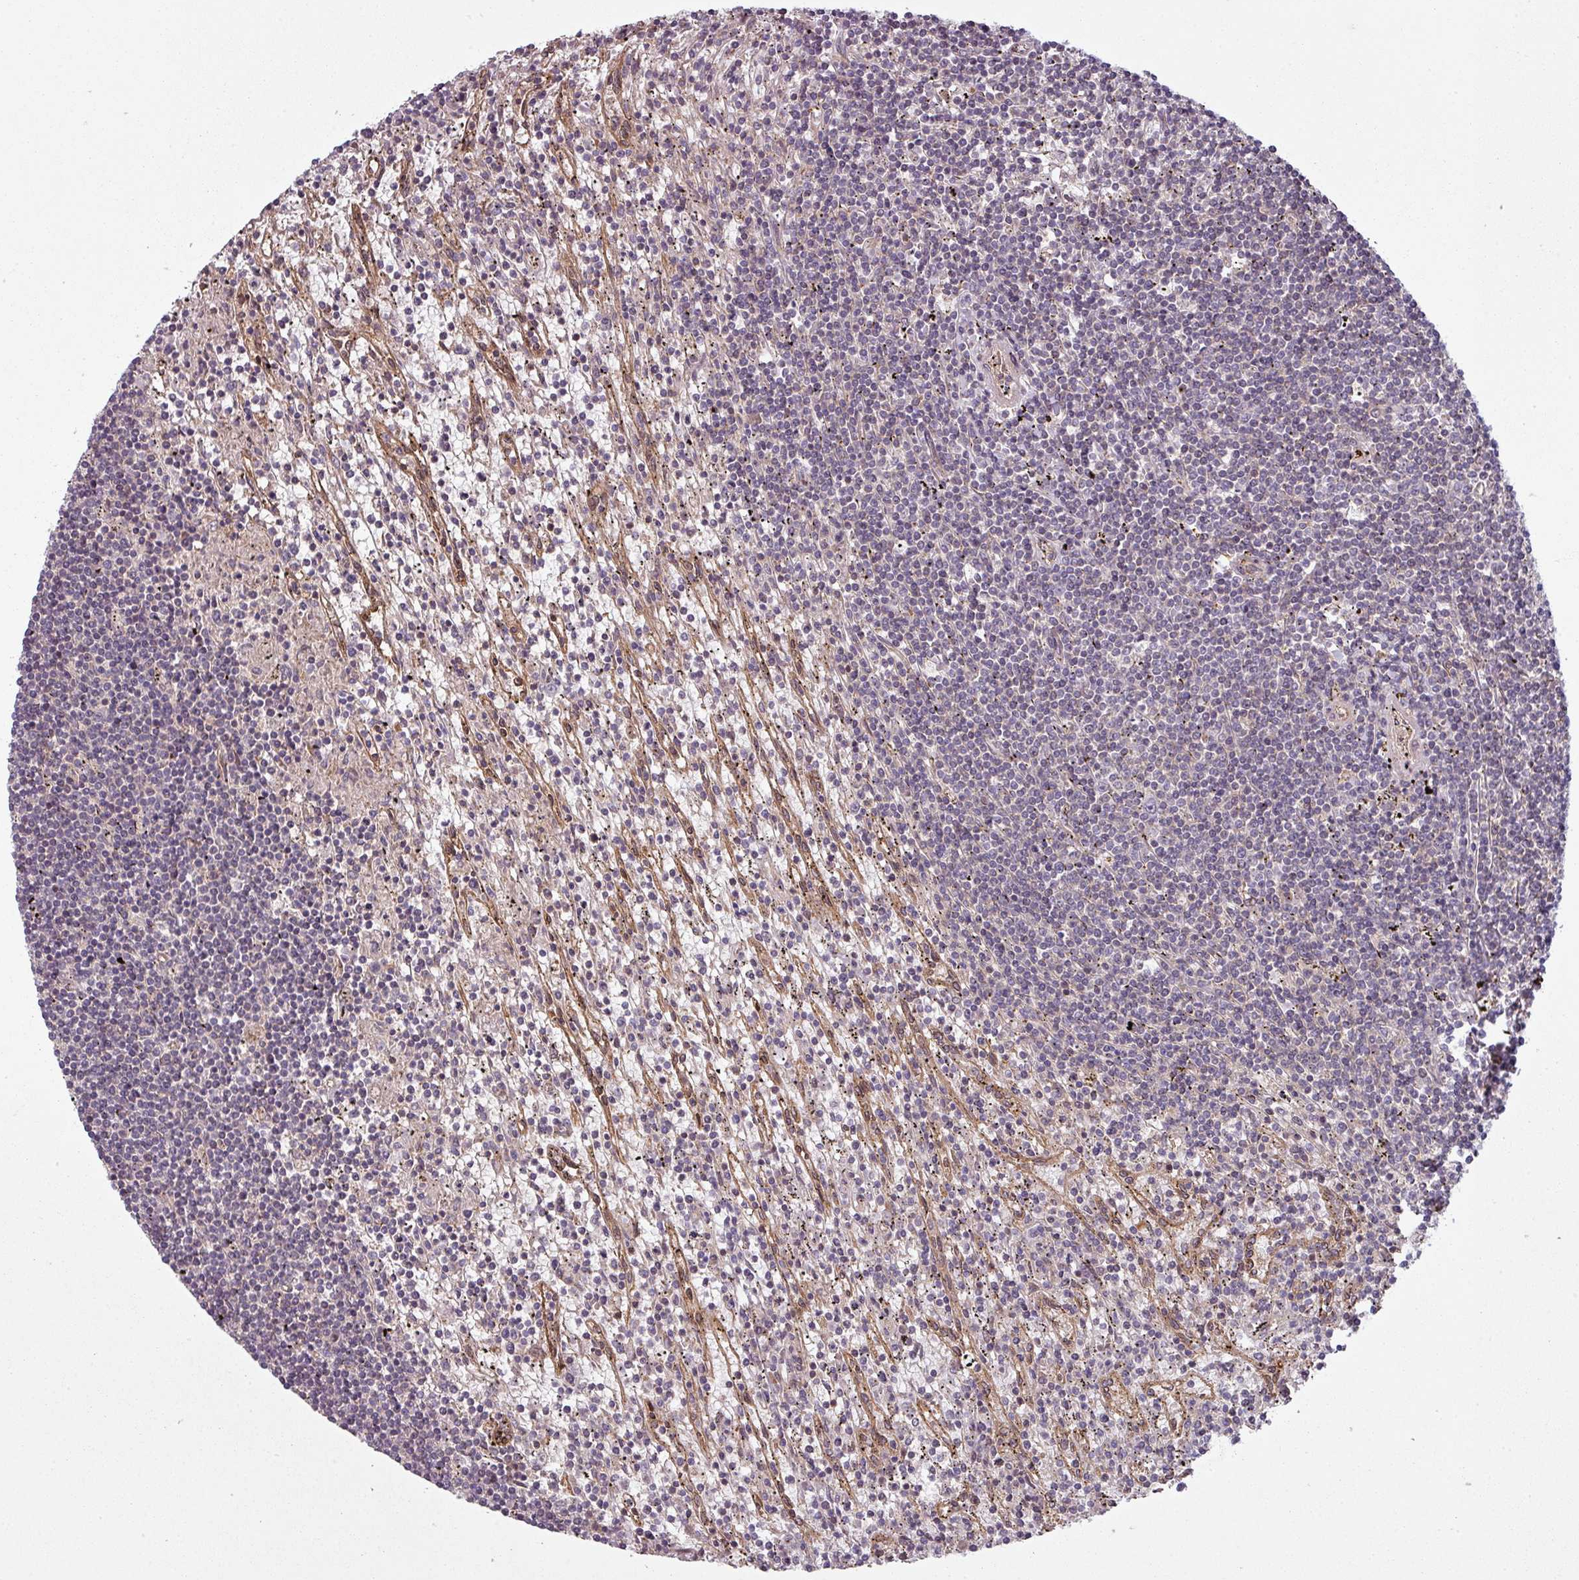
{"staining": {"intensity": "negative", "quantity": "none", "location": "none"}, "tissue": "lymphoma", "cell_type": "Tumor cells", "image_type": "cancer", "snomed": [{"axis": "morphology", "description": "Malignant lymphoma, non-Hodgkin's type, Low grade"}, {"axis": "topography", "description": "Spleen"}], "caption": "IHC histopathology image of lymphoma stained for a protein (brown), which exhibits no positivity in tumor cells.", "gene": "SNRNP25", "patient": {"sex": "male", "age": 76}}